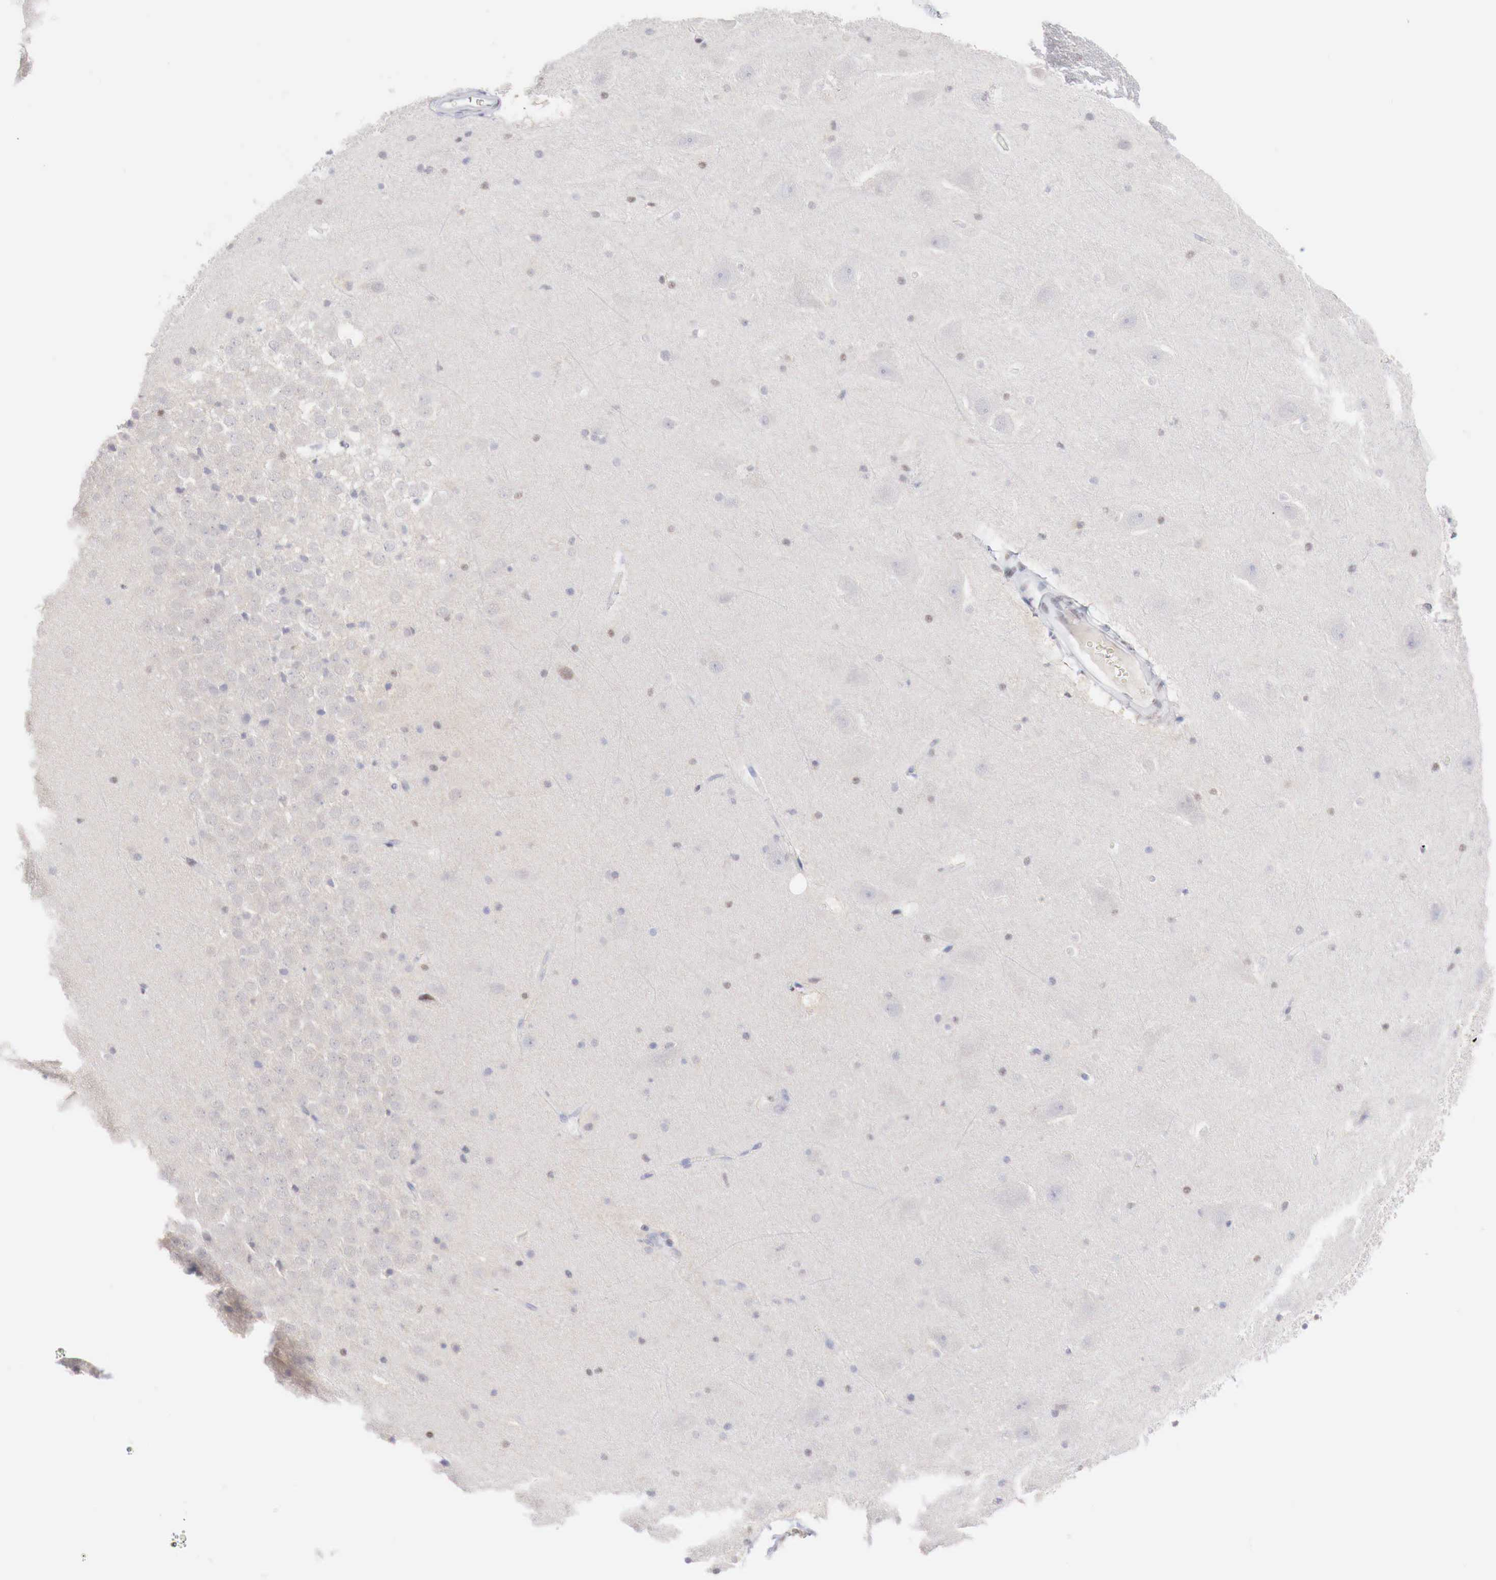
{"staining": {"intensity": "weak", "quantity": "<25%", "location": "nuclear"}, "tissue": "hippocampus", "cell_type": "Glial cells", "image_type": "normal", "snomed": [{"axis": "morphology", "description": "Normal tissue, NOS"}, {"axis": "topography", "description": "Hippocampus"}], "caption": "The micrograph displays no staining of glial cells in normal hippocampus.", "gene": "FOXP2", "patient": {"sex": "male", "age": 45}}